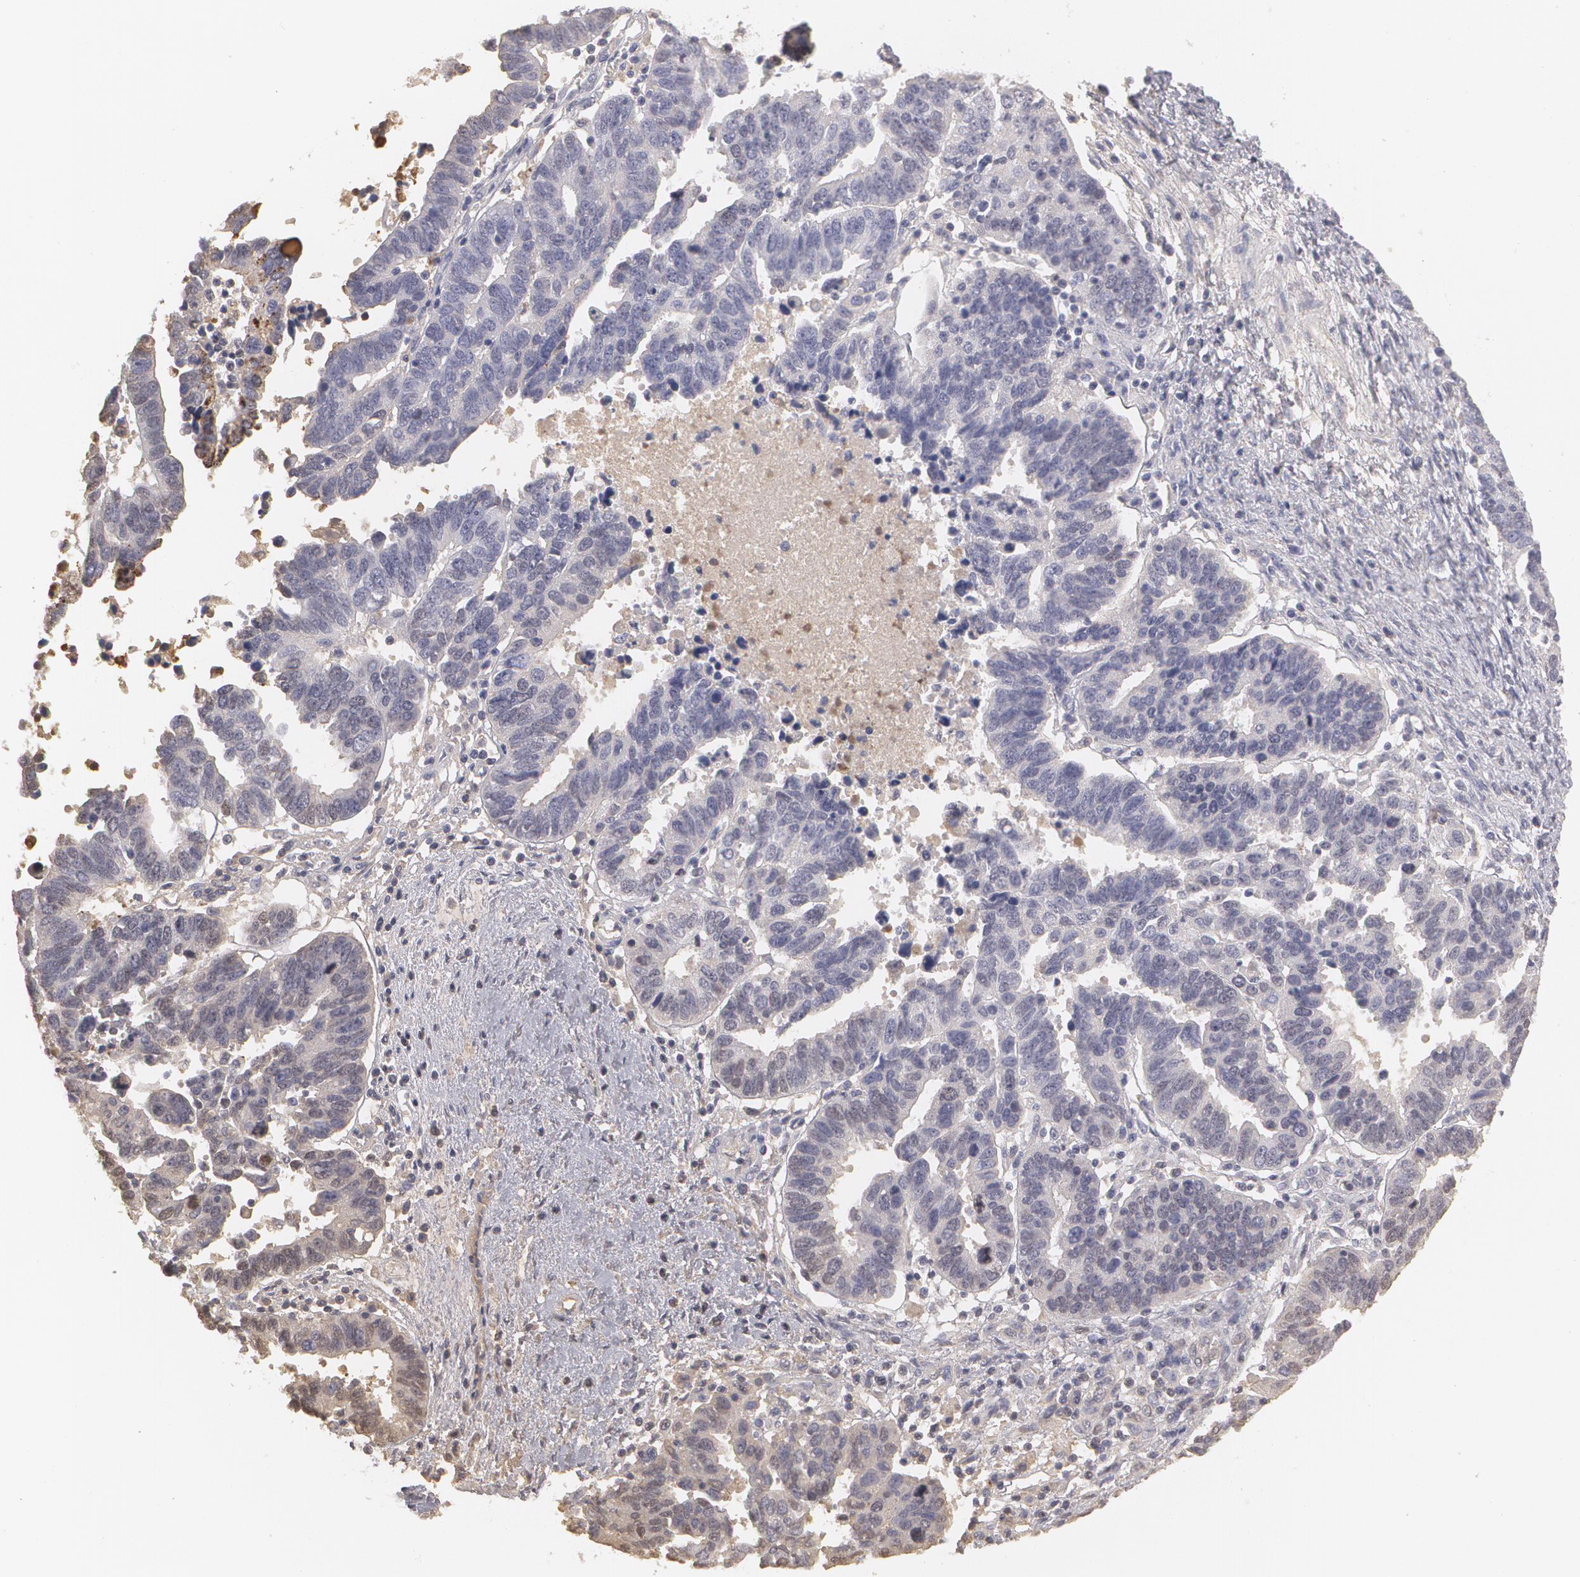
{"staining": {"intensity": "negative", "quantity": "none", "location": "none"}, "tissue": "ovarian cancer", "cell_type": "Tumor cells", "image_type": "cancer", "snomed": [{"axis": "morphology", "description": "Carcinoma, endometroid"}, {"axis": "morphology", "description": "Cystadenocarcinoma, serous, NOS"}, {"axis": "topography", "description": "Ovary"}], "caption": "Immunohistochemical staining of serous cystadenocarcinoma (ovarian) demonstrates no significant positivity in tumor cells.", "gene": "SERPINA1", "patient": {"sex": "female", "age": 45}}